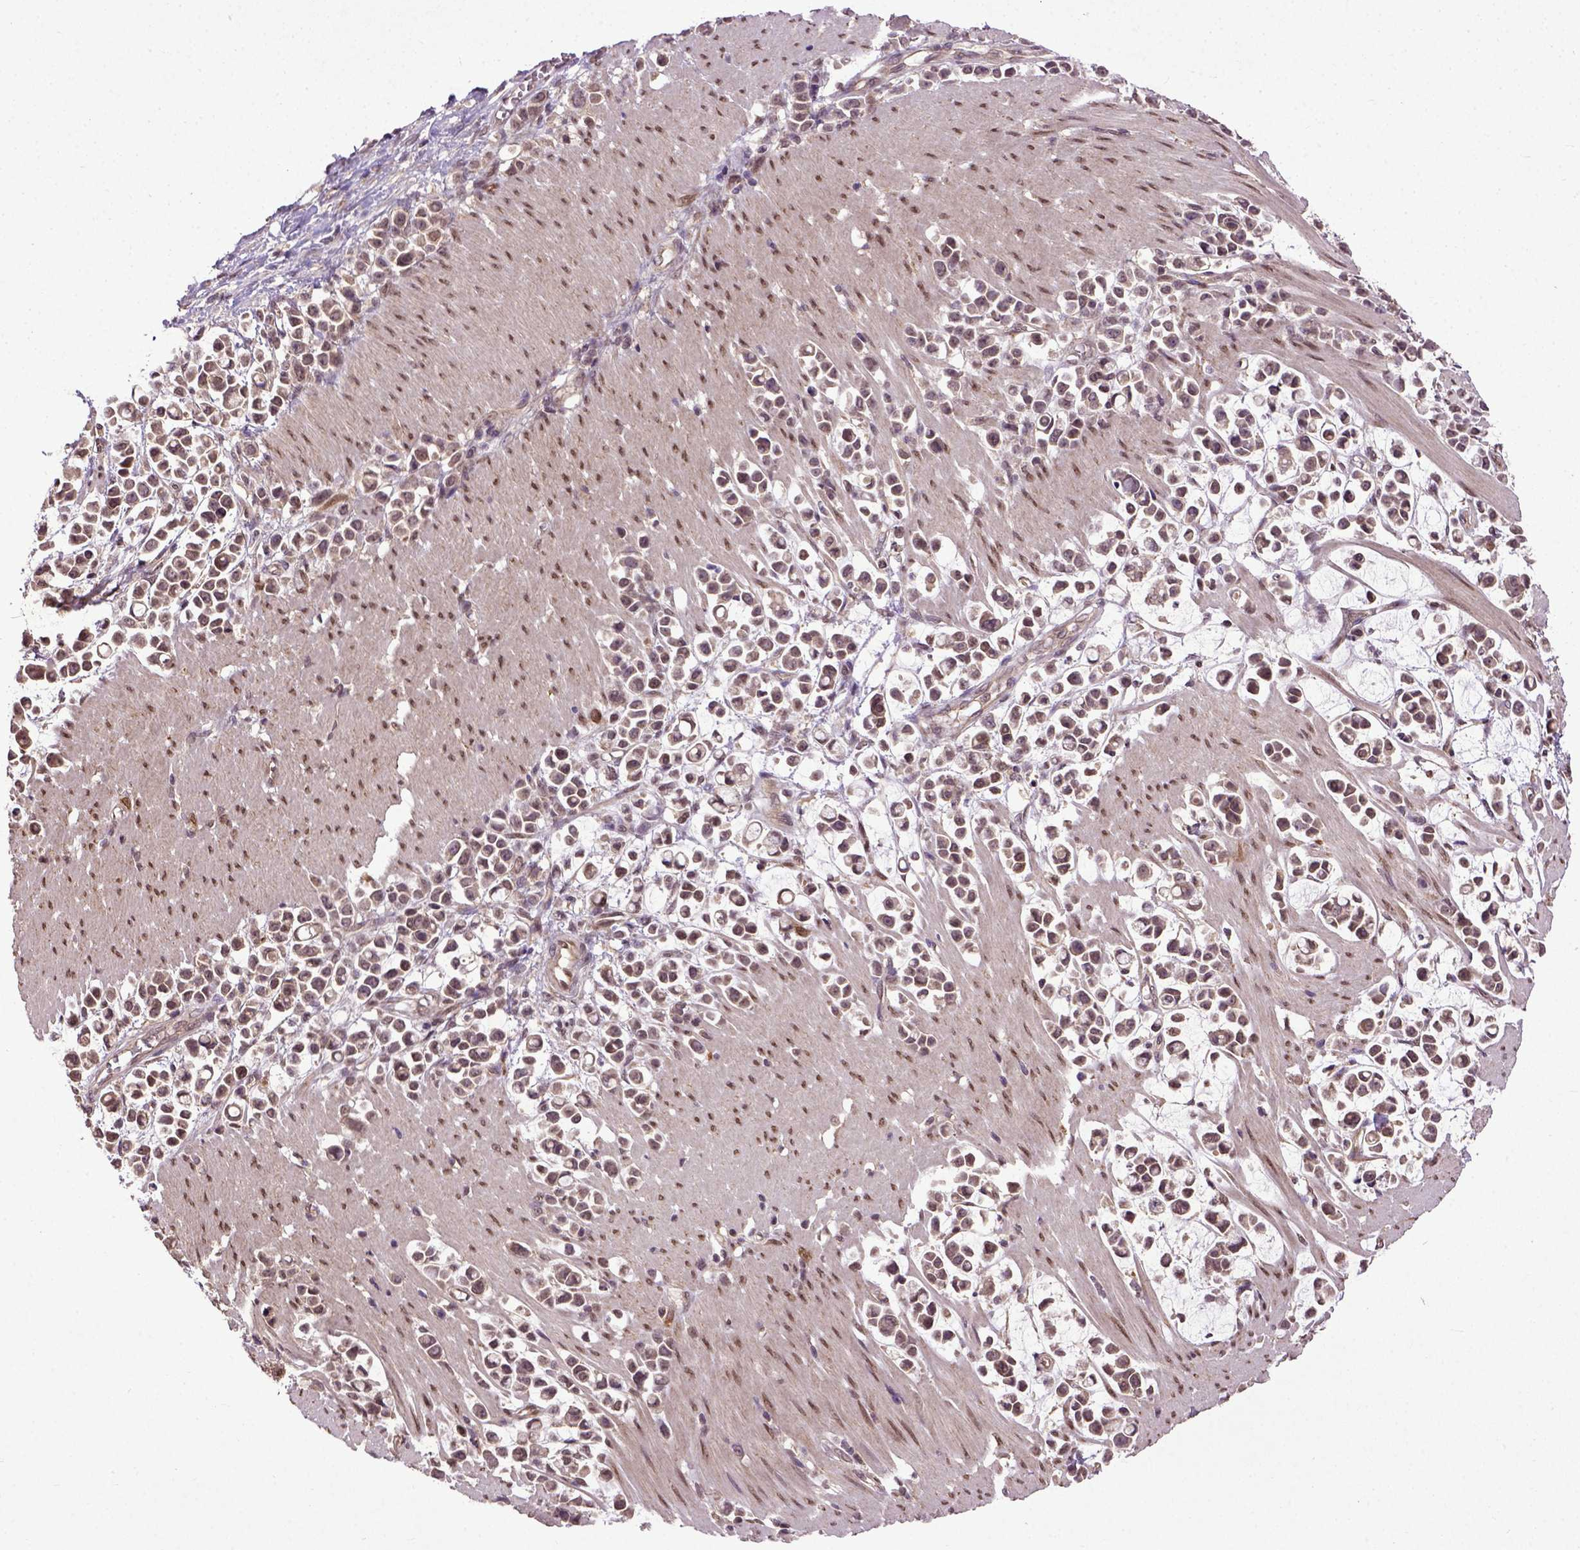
{"staining": {"intensity": "moderate", "quantity": ">75%", "location": "nuclear"}, "tissue": "stomach cancer", "cell_type": "Tumor cells", "image_type": "cancer", "snomed": [{"axis": "morphology", "description": "Adenocarcinoma, NOS"}, {"axis": "topography", "description": "Stomach"}], "caption": "Moderate nuclear expression for a protein is seen in about >75% of tumor cells of adenocarcinoma (stomach) using immunohistochemistry.", "gene": "UBA3", "patient": {"sex": "male", "age": 82}}